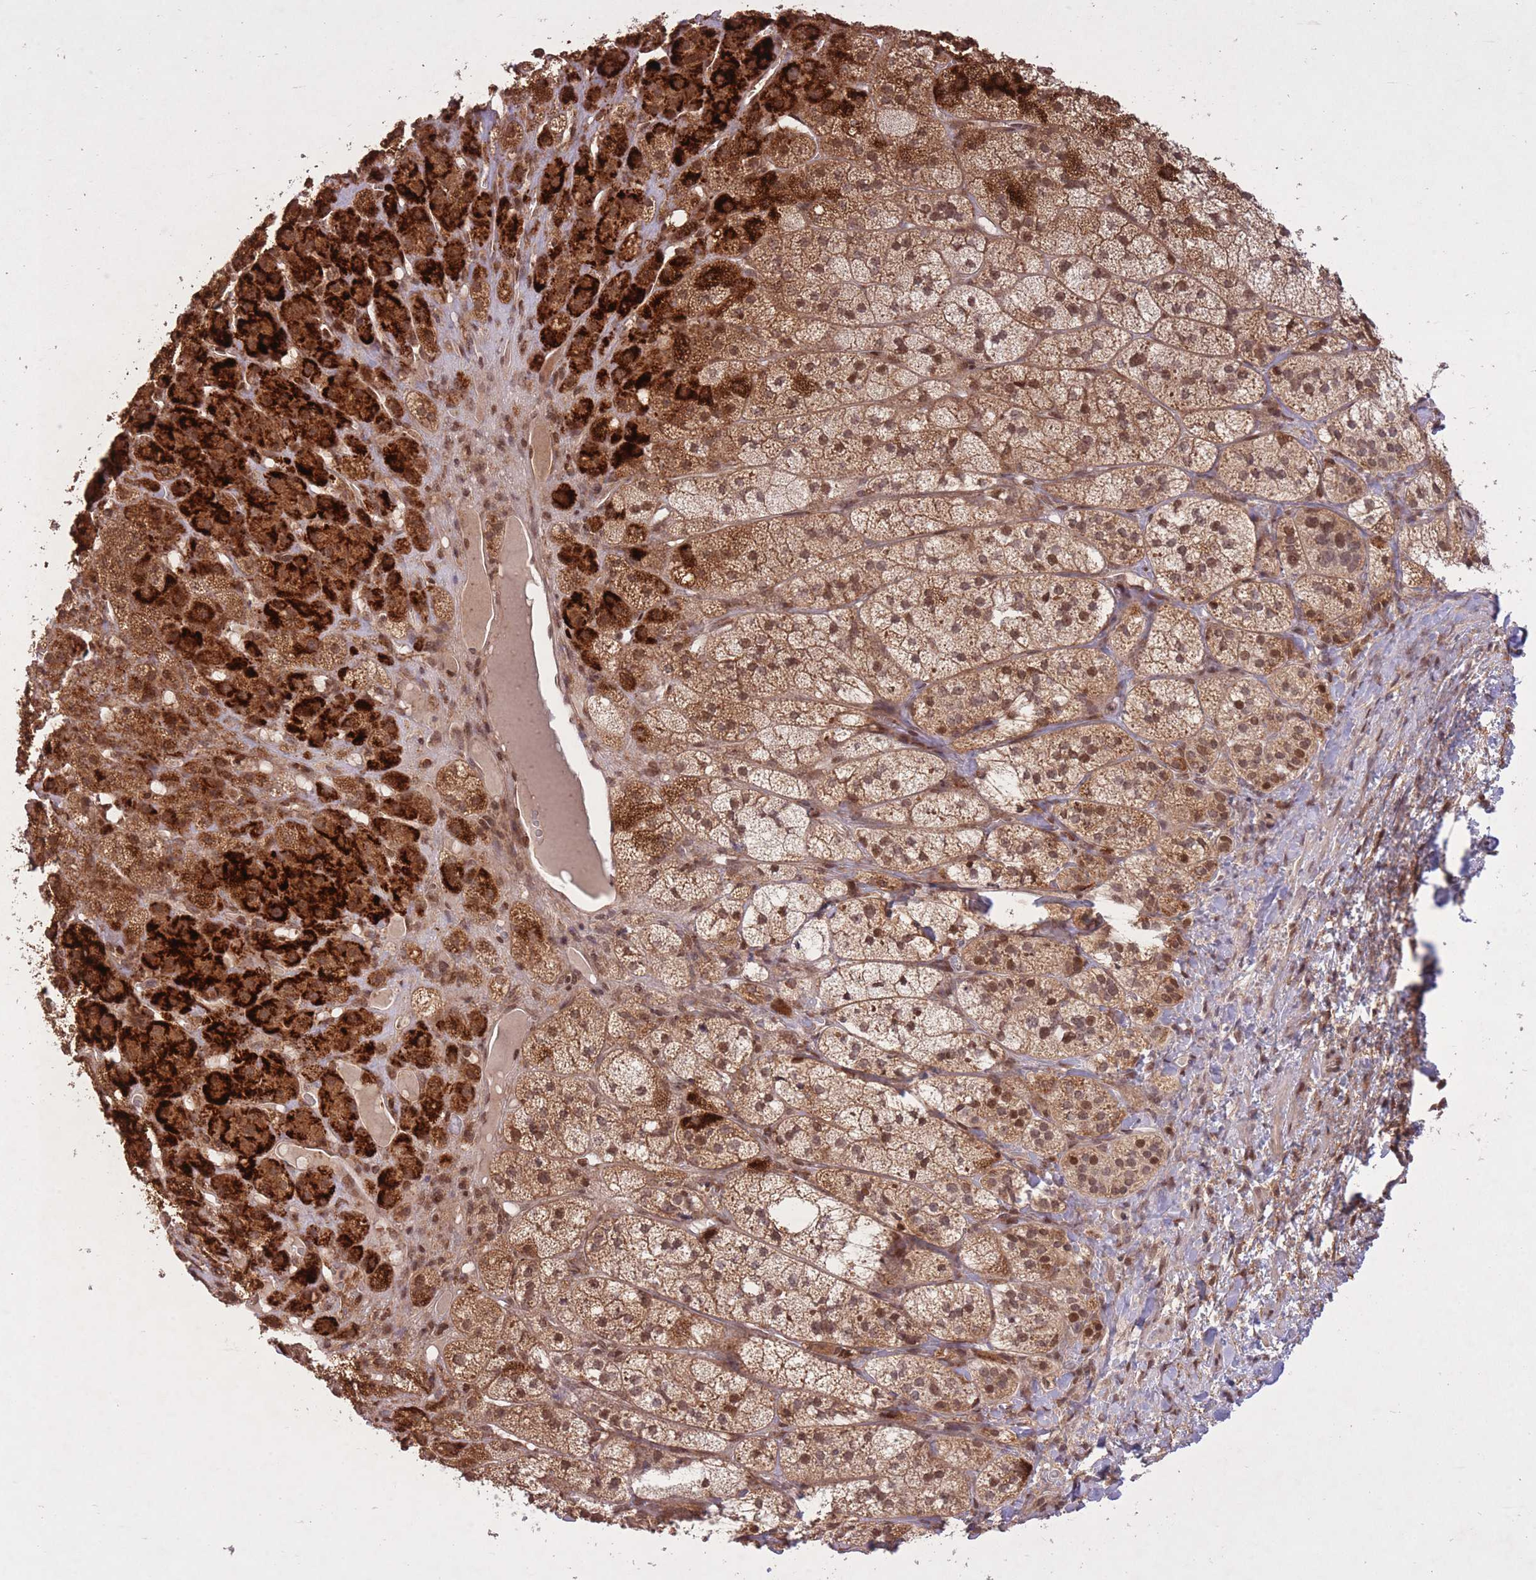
{"staining": {"intensity": "strong", "quantity": ">75%", "location": "cytoplasmic/membranous,nuclear"}, "tissue": "adrenal gland", "cell_type": "Glandular cells", "image_type": "normal", "snomed": [{"axis": "morphology", "description": "Normal tissue, NOS"}, {"axis": "topography", "description": "Adrenal gland"}], "caption": "Immunohistochemistry (IHC) histopathology image of unremarkable adrenal gland: adrenal gland stained using IHC exhibits high levels of strong protein expression localized specifically in the cytoplasmic/membranous,nuclear of glandular cells, appearing as a cytoplasmic/membranous,nuclear brown color.", "gene": "ZNF391", "patient": {"sex": "female", "age": 52}}